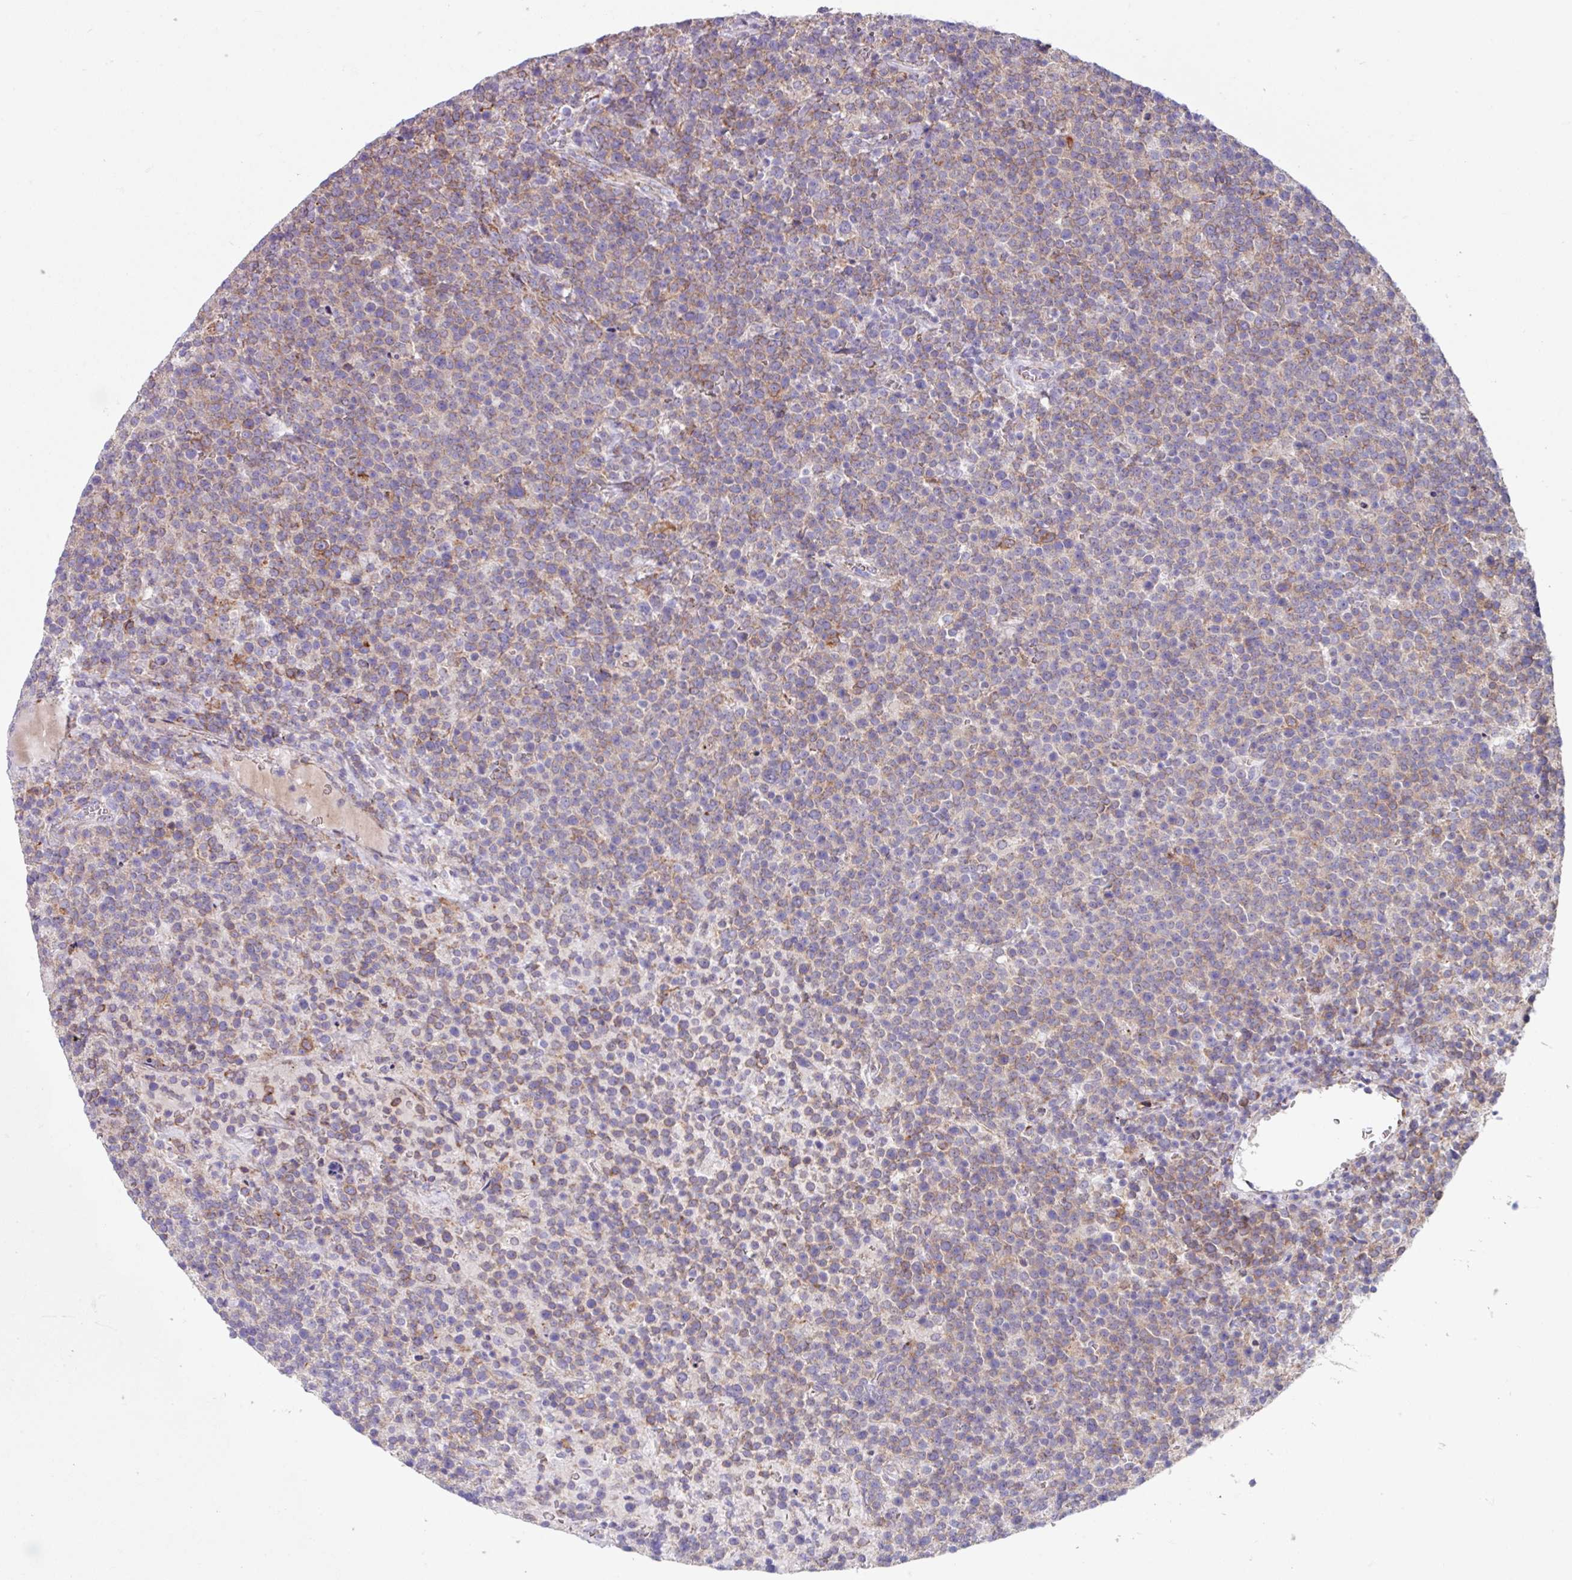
{"staining": {"intensity": "weak", "quantity": "25%-75%", "location": "cytoplasmic/membranous"}, "tissue": "lymphoma", "cell_type": "Tumor cells", "image_type": "cancer", "snomed": [{"axis": "morphology", "description": "Malignant lymphoma, non-Hodgkin's type, High grade"}, {"axis": "topography", "description": "Lymph node"}], "caption": "Immunohistochemical staining of high-grade malignant lymphoma, non-Hodgkin's type demonstrates low levels of weak cytoplasmic/membranous expression in about 25%-75% of tumor cells. (IHC, brightfield microscopy, high magnification).", "gene": "OTULIN", "patient": {"sex": "male", "age": 61}}